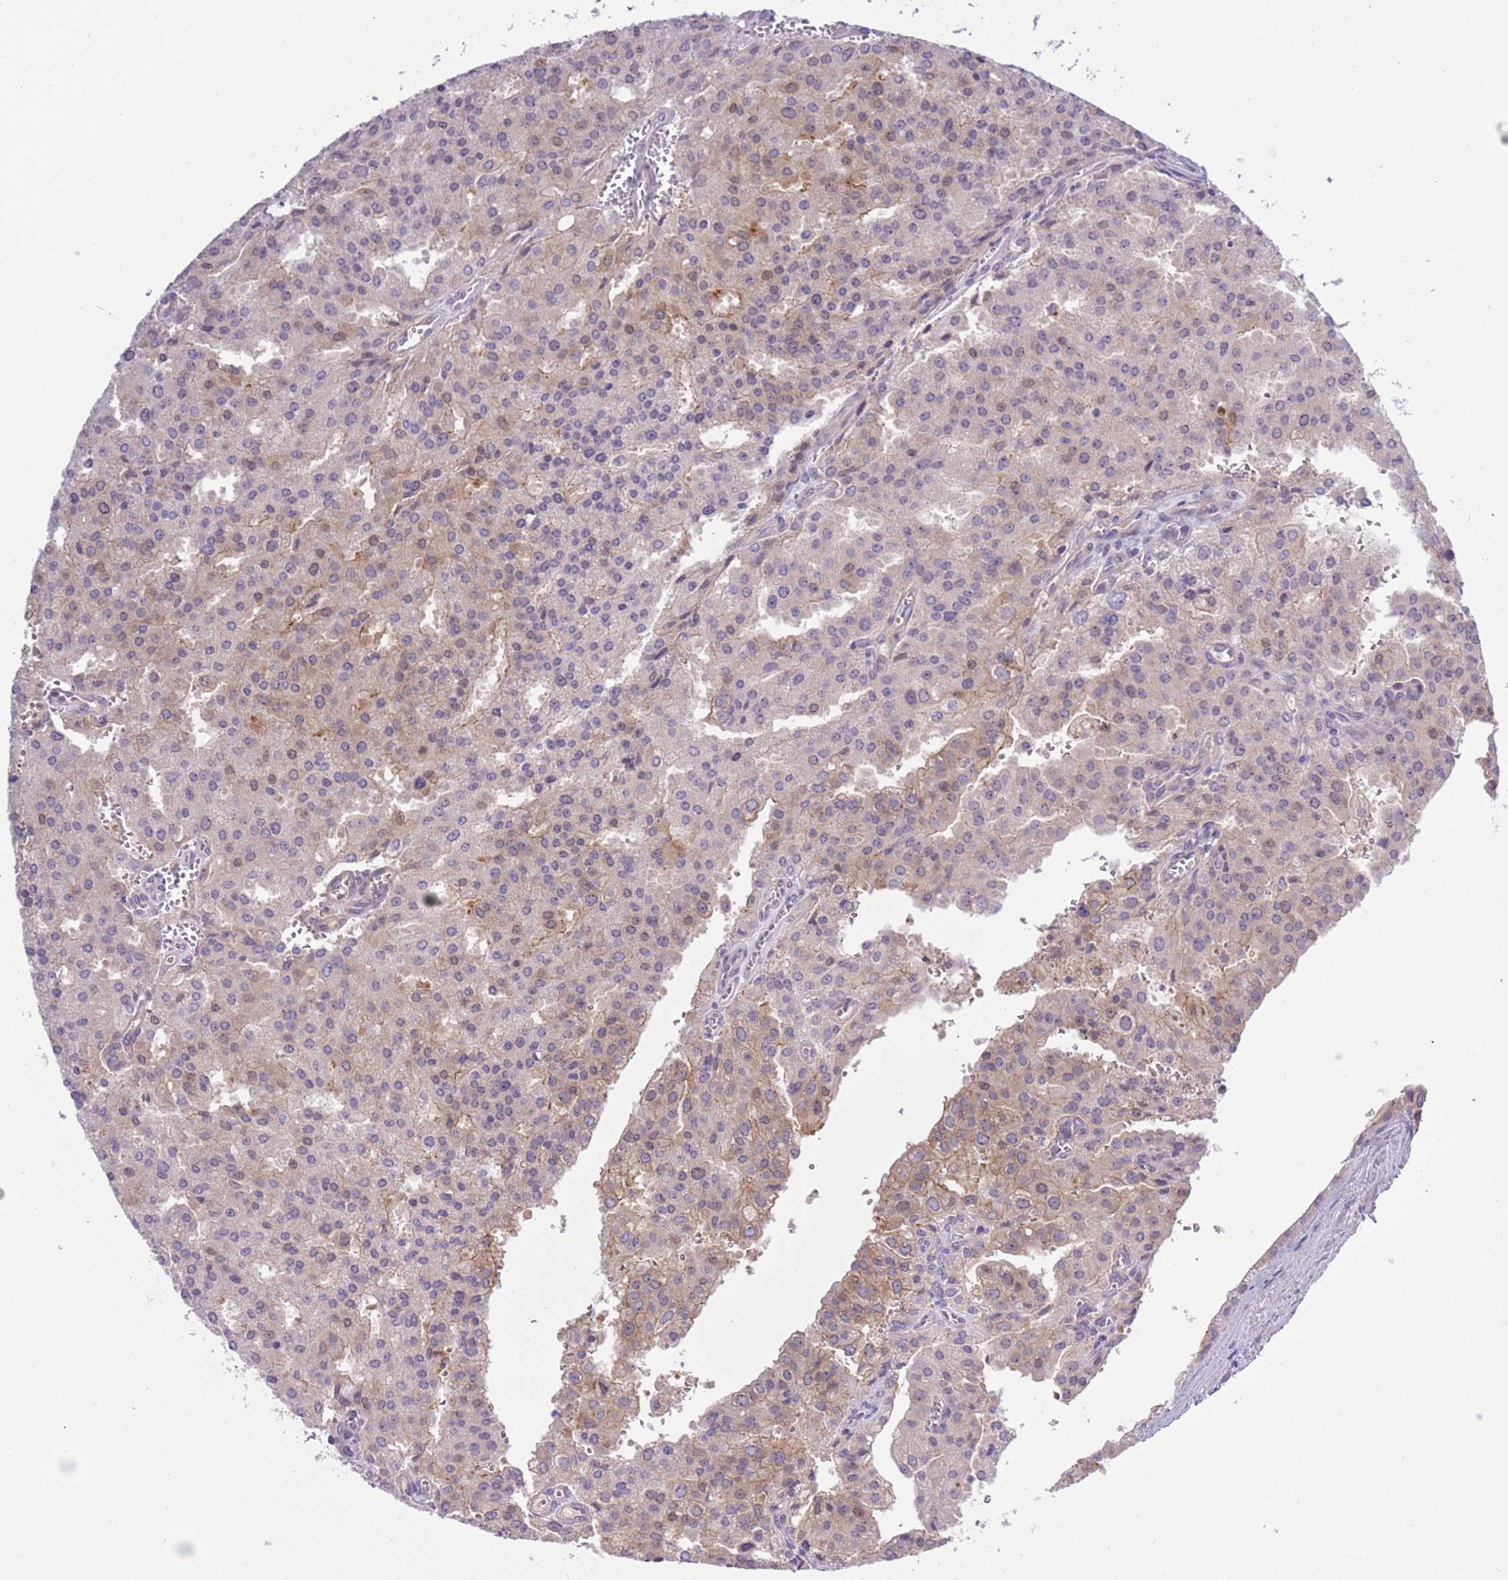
{"staining": {"intensity": "weak", "quantity": "<25%", "location": "cytoplasmic/membranous"}, "tissue": "prostate cancer", "cell_type": "Tumor cells", "image_type": "cancer", "snomed": [{"axis": "morphology", "description": "Adenocarcinoma, High grade"}, {"axis": "topography", "description": "Prostate"}], "caption": "The micrograph exhibits no significant staining in tumor cells of adenocarcinoma (high-grade) (prostate). The staining is performed using DAB (3,3'-diaminobenzidine) brown chromogen with nuclei counter-stained in using hematoxylin.", "gene": "SHROOM3", "patient": {"sex": "male", "age": 68}}